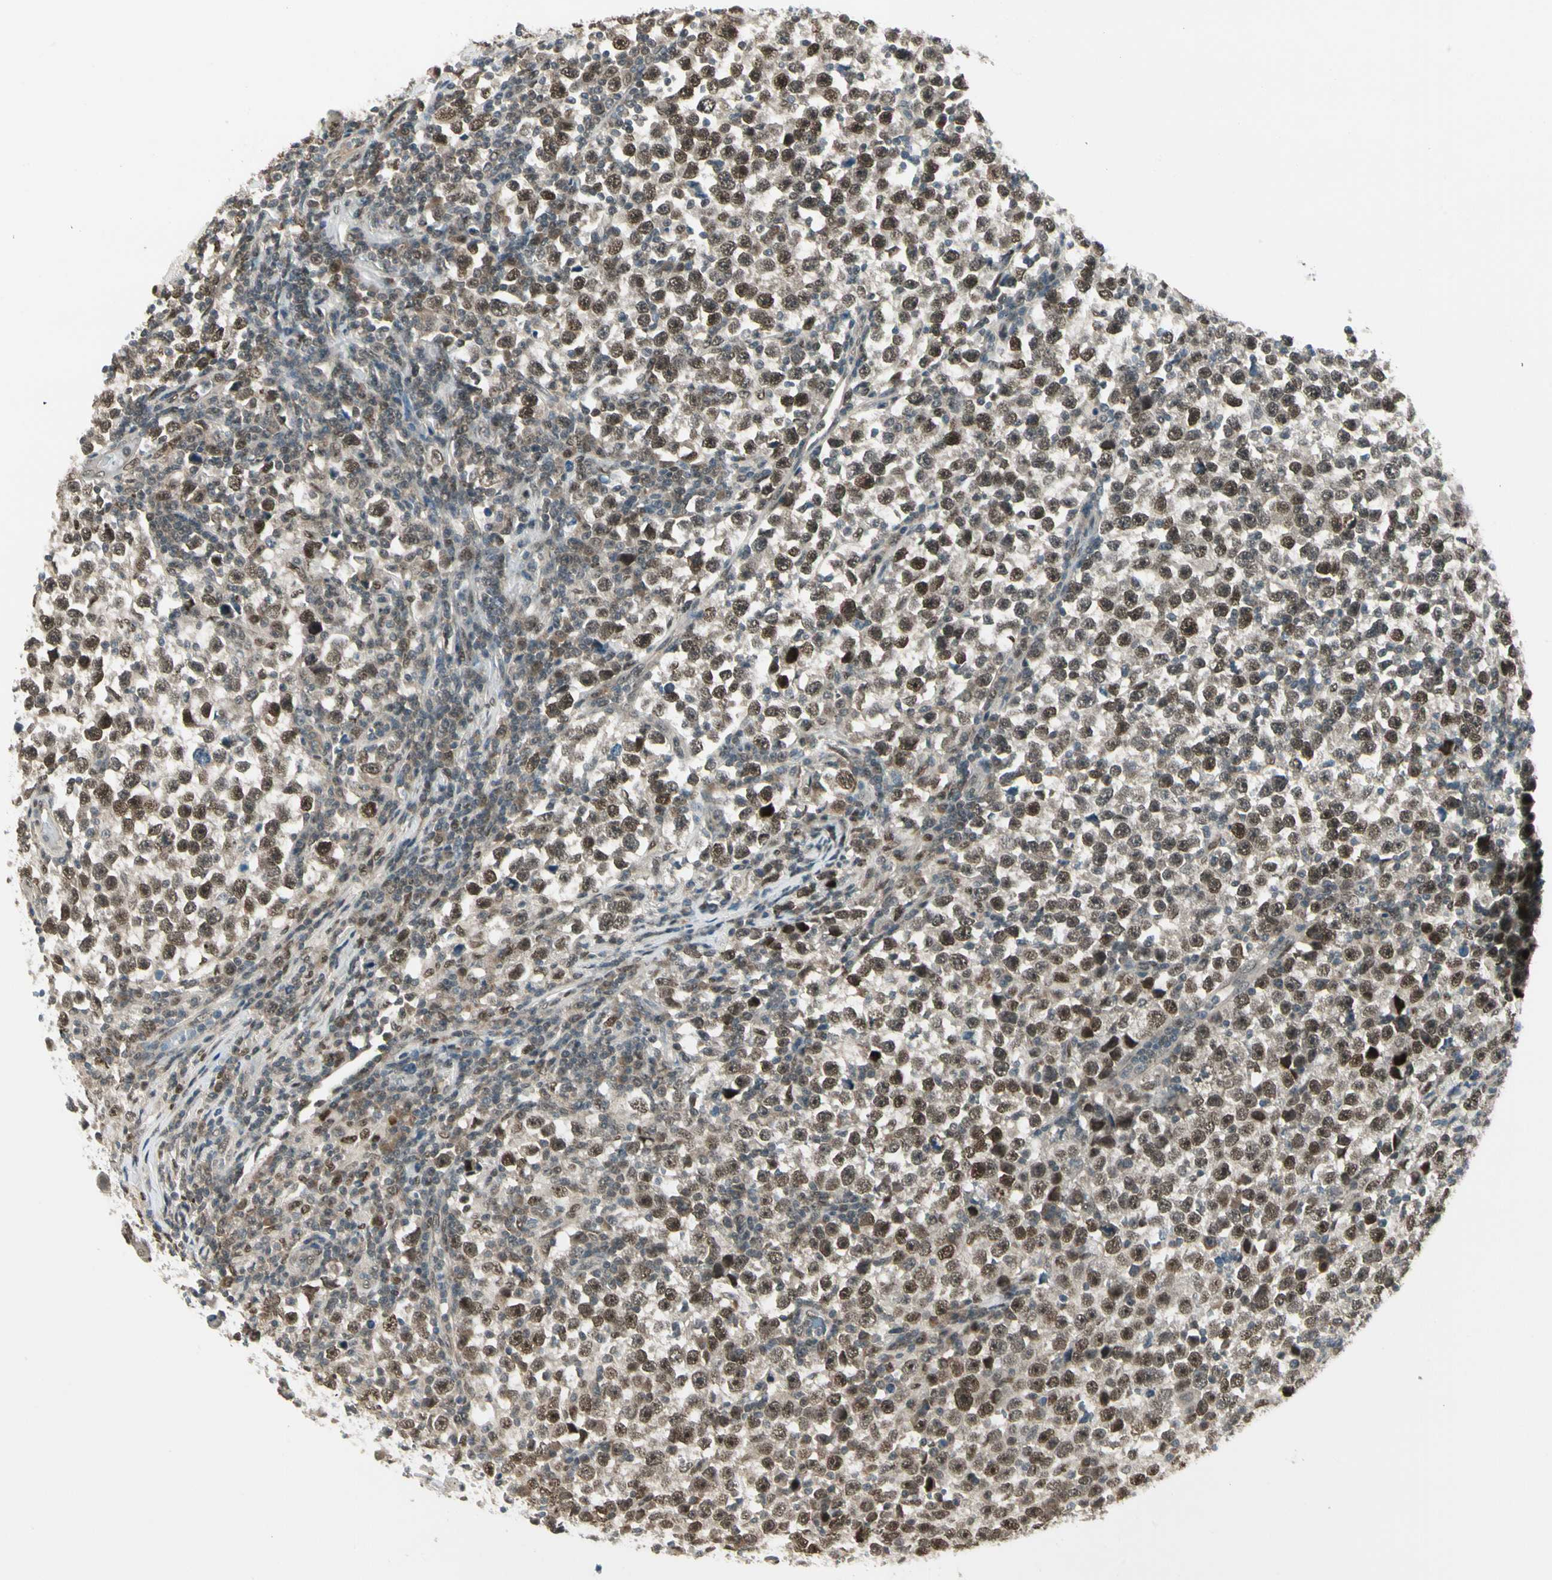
{"staining": {"intensity": "strong", "quantity": ">75%", "location": "nuclear"}, "tissue": "testis cancer", "cell_type": "Tumor cells", "image_type": "cancer", "snomed": [{"axis": "morphology", "description": "Seminoma, NOS"}, {"axis": "topography", "description": "Testis"}], "caption": "A photomicrograph of testis cancer (seminoma) stained for a protein reveals strong nuclear brown staining in tumor cells. Using DAB (3,3'-diaminobenzidine) (brown) and hematoxylin (blue) stains, captured at high magnification using brightfield microscopy.", "gene": "GTF3A", "patient": {"sex": "male", "age": 43}}